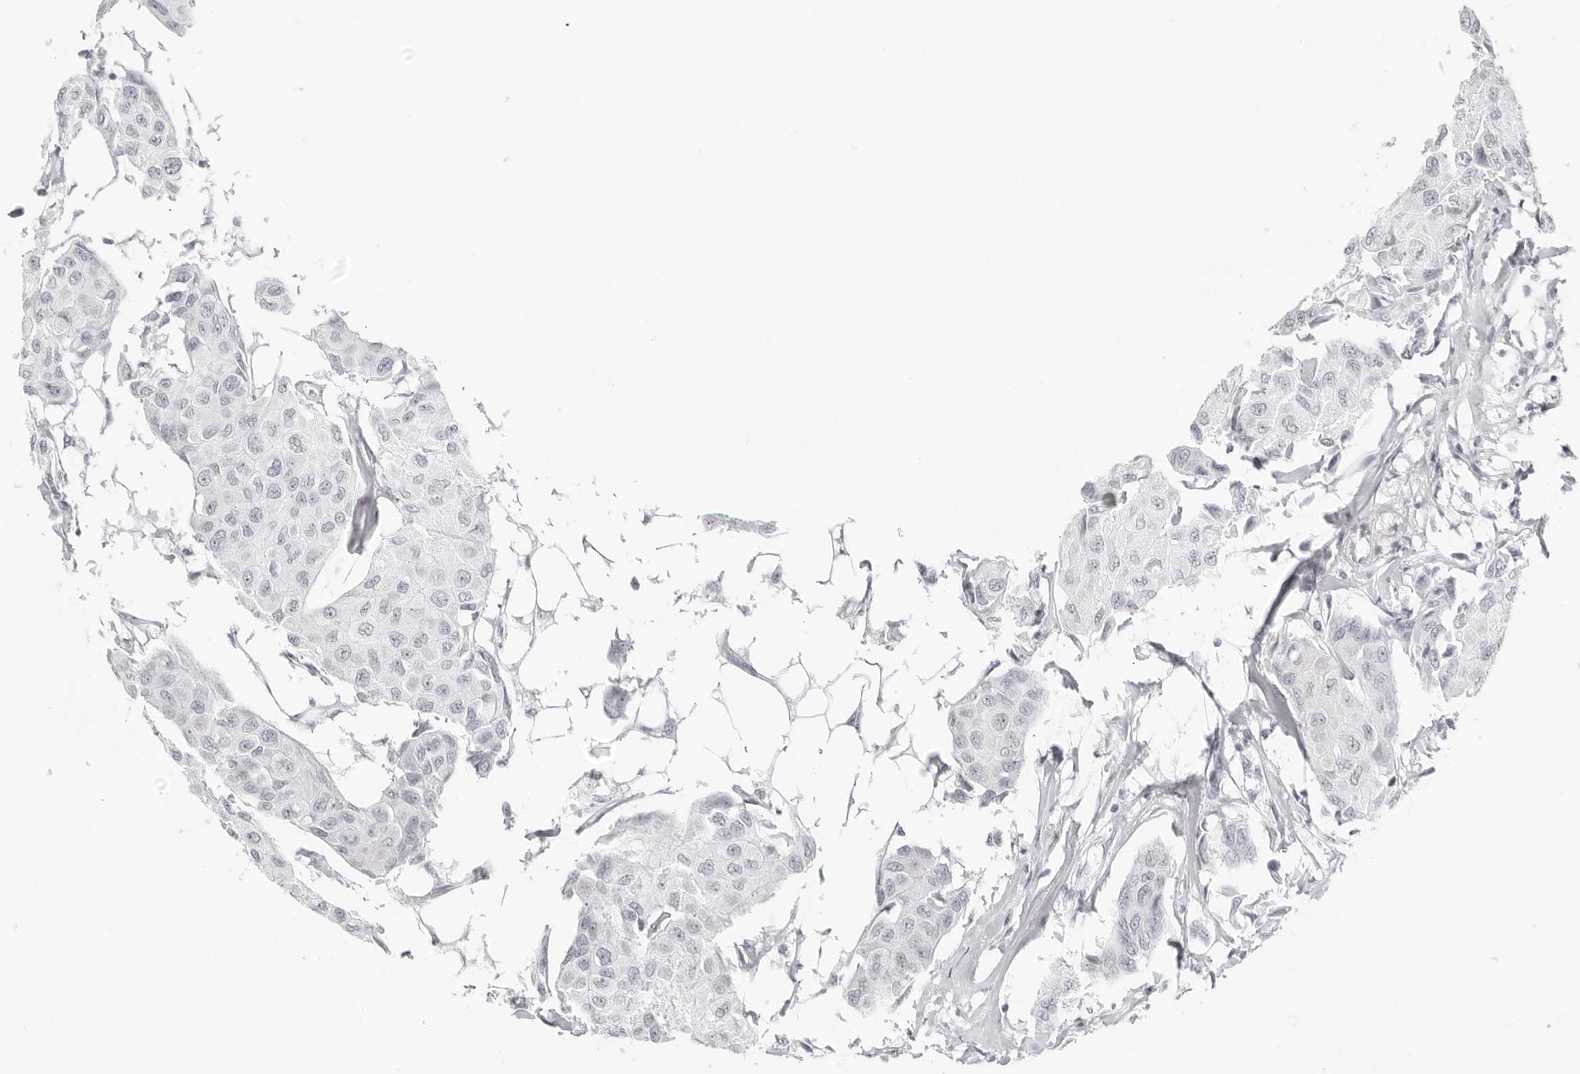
{"staining": {"intensity": "negative", "quantity": "none", "location": "none"}, "tissue": "breast cancer", "cell_type": "Tumor cells", "image_type": "cancer", "snomed": [{"axis": "morphology", "description": "Duct carcinoma"}, {"axis": "topography", "description": "Breast"}], "caption": "A high-resolution image shows immunohistochemistry (IHC) staining of breast intraductal carcinoma, which exhibits no significant staining in tumor cells.", "gene": "RPS6KC1", "patient": {"sex": "female", "age": 80}}